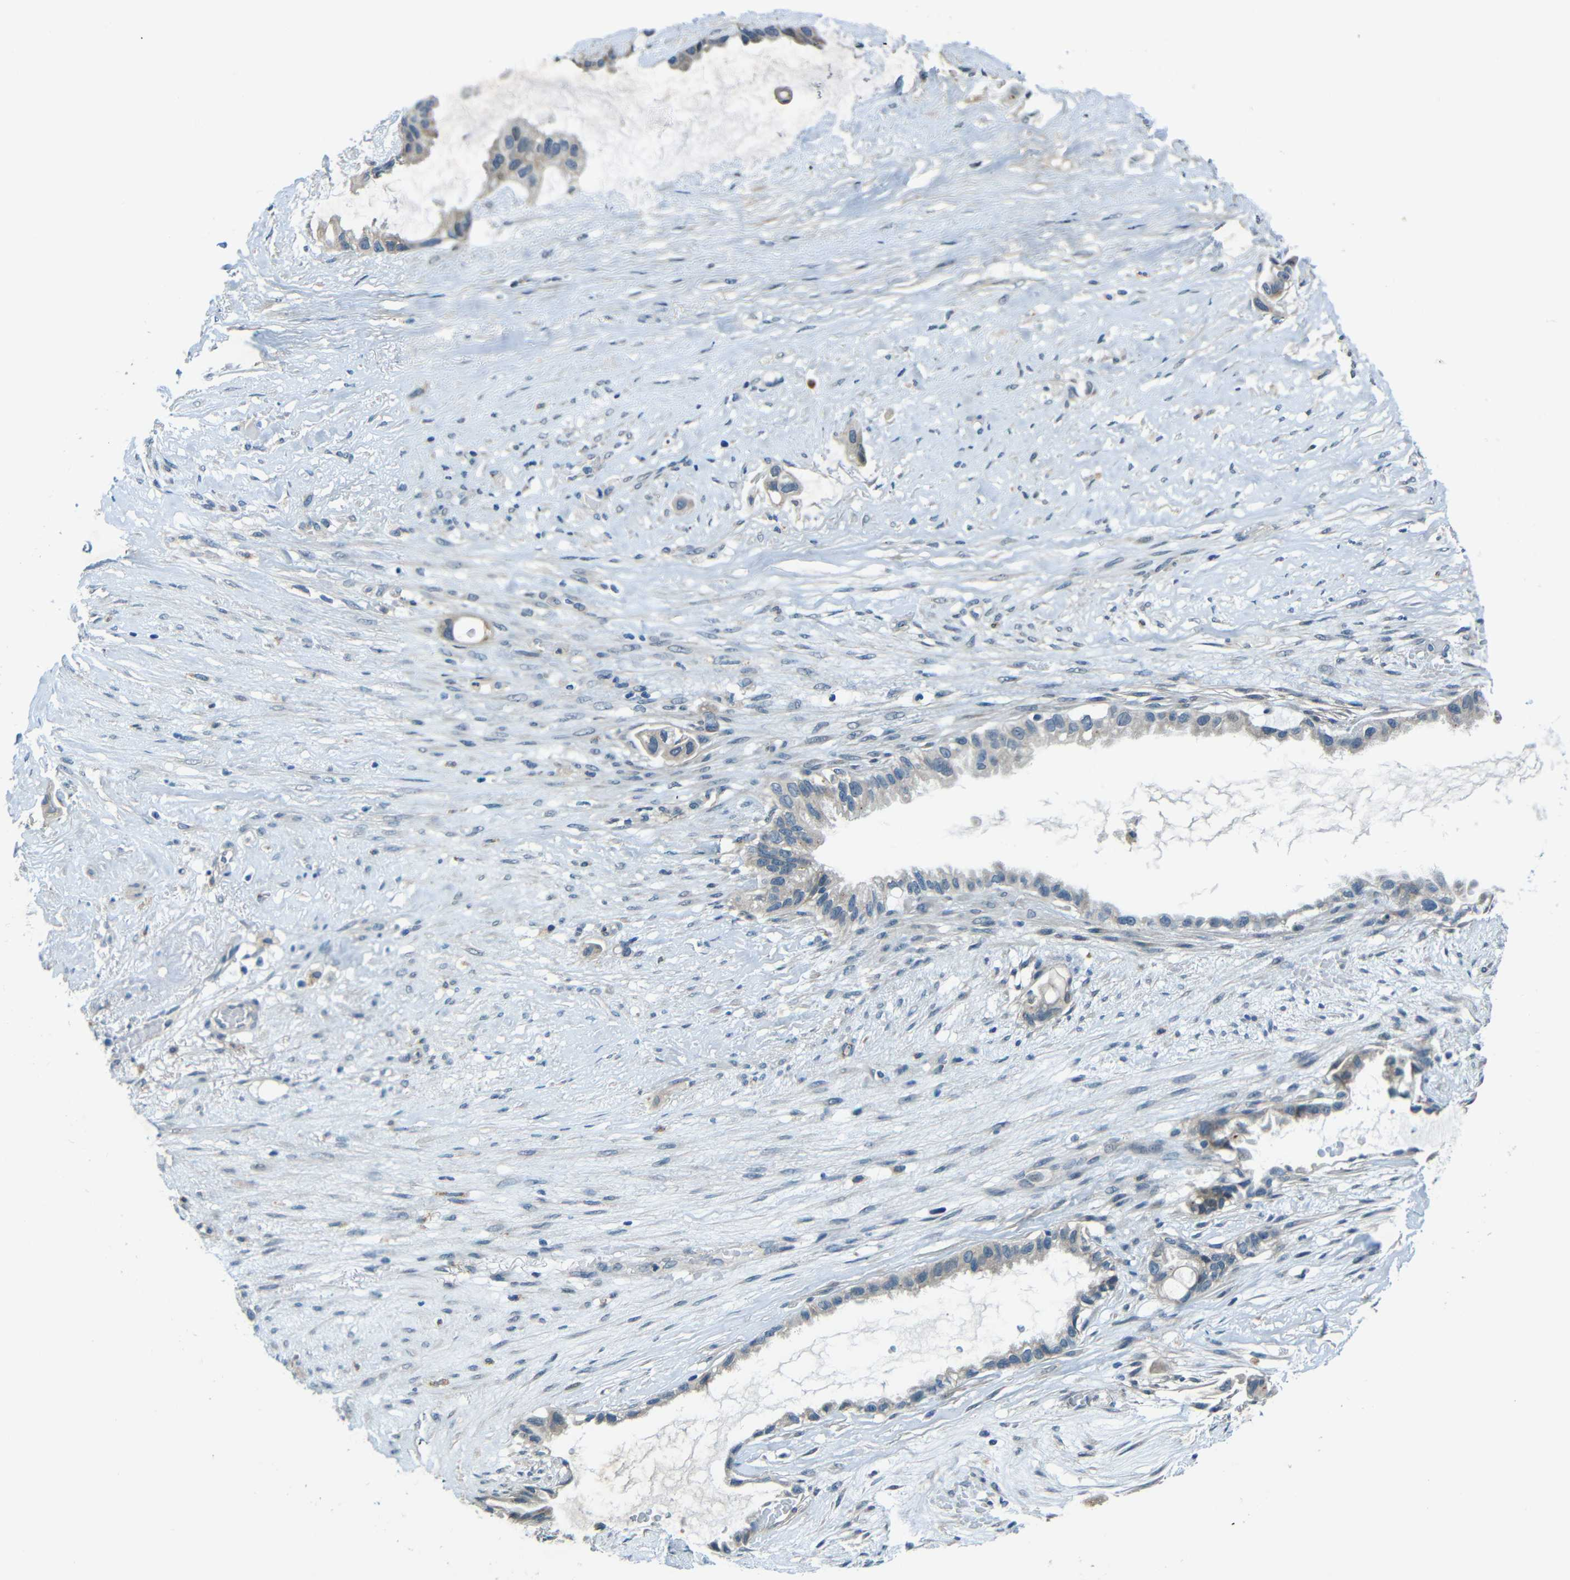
{"staining": {"intensity": "negative", "quantity": "none", "location": "none"}, "tissue": "liver cancer", "cell_type": "Tumor cells", "image_type": "cancer", "snomed": [{"axis": "morphology", "description": "Cholangiocarcinoma"}, {"axis": "topography", "description": "Liver"}], "caption": "DAB (3,3'-diaminobenzidine) immunohistochemical staining of human cholangiocarcinoma (liver) shows no significant expression in tumor cells.", "gene": "ANKRD22", "patient": {"sex": "female", "age": 65}}